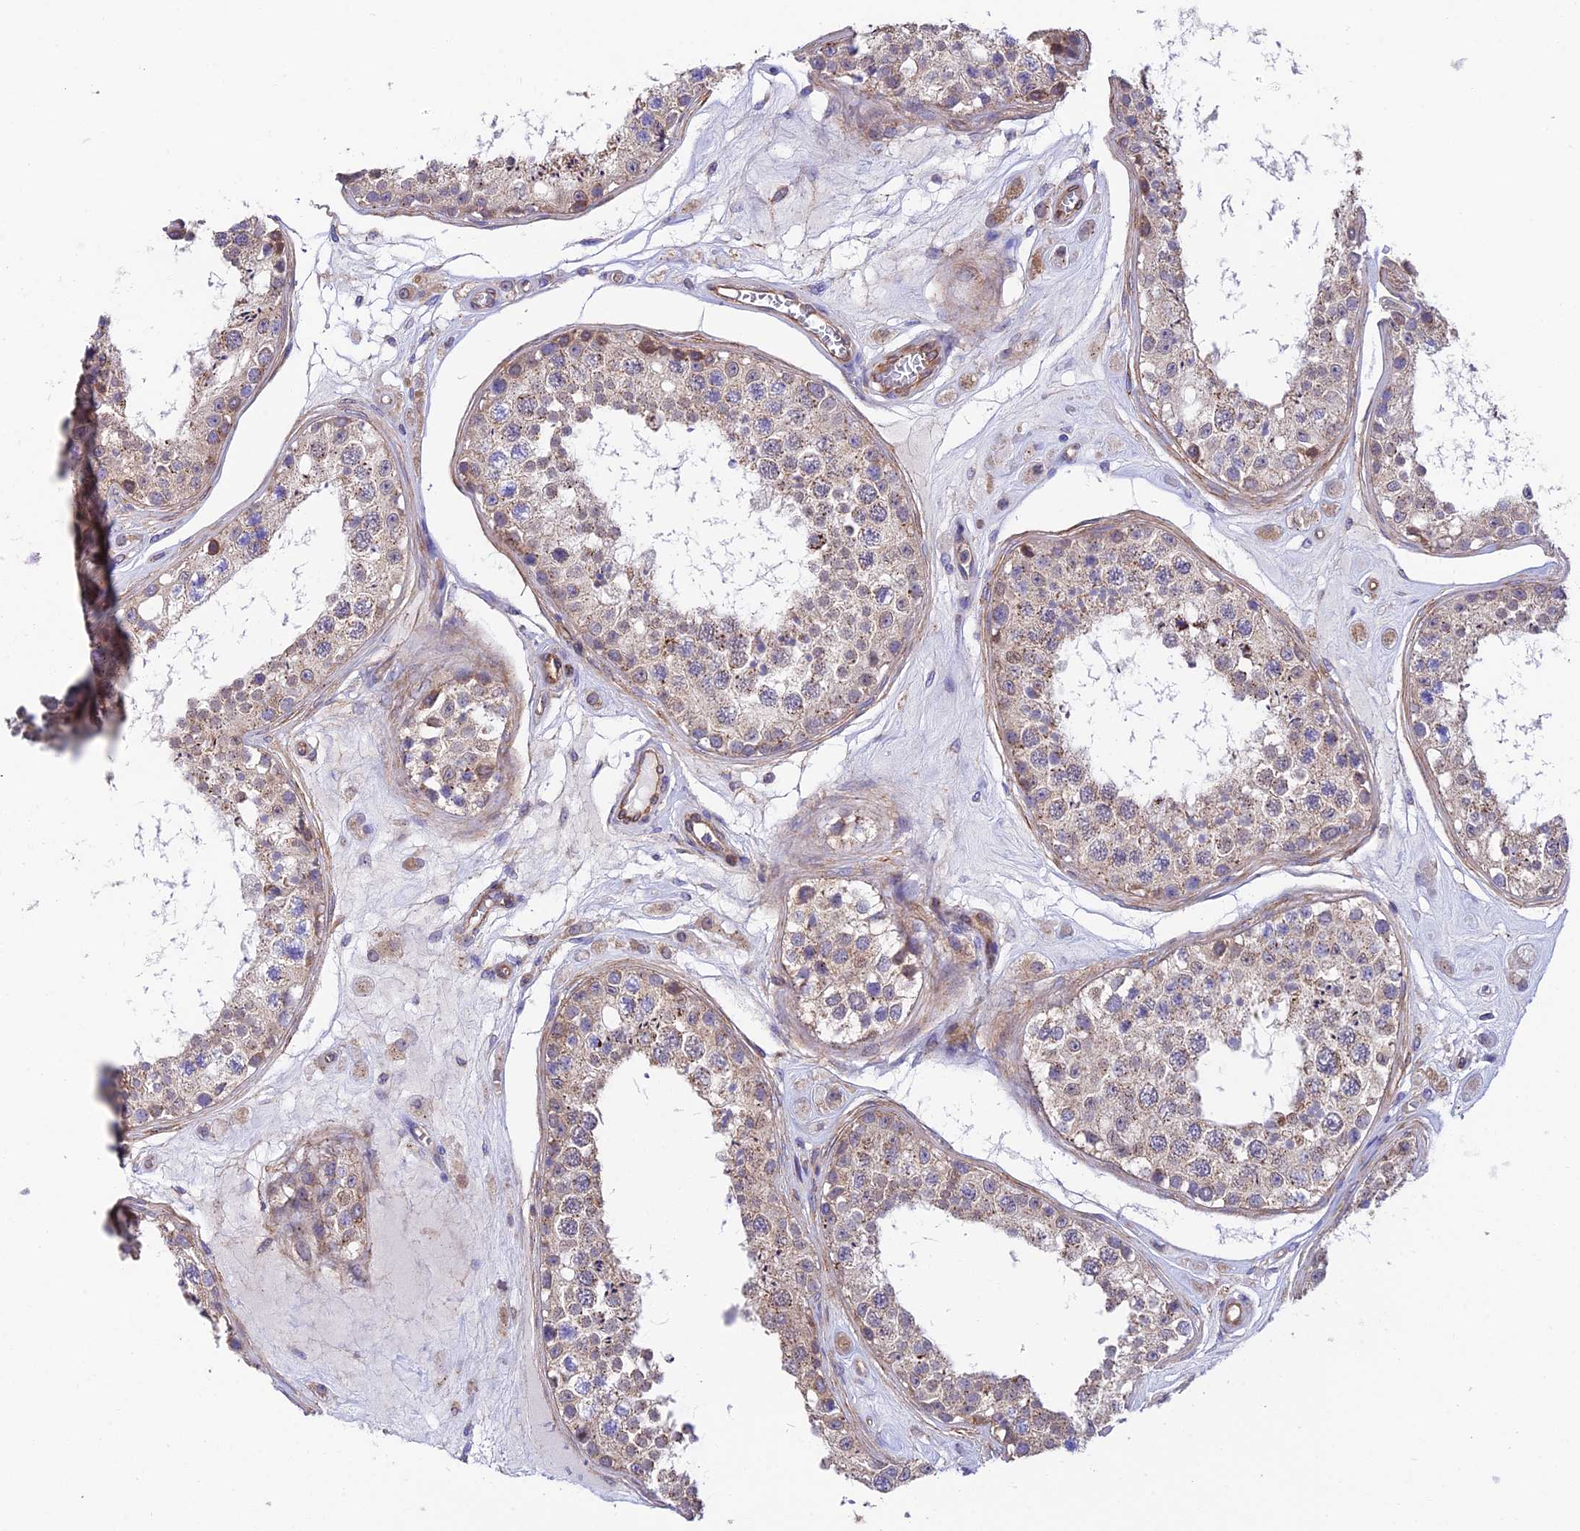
{"staining": {"intensity": "weak", "quantity": "25%-75%", "location": "cytoplasmic/membranous"}, "tissue": "testis", "cell_type": "Cells in seminiferous ducts", "image_type": "normal", "snomed": [{"axis": "morphology", "description": "Normal tissue, NOS"}, {"axis": "topography", "description": "Testis"}], "caption": "The histopathology image shows immunohistochemical staining of benign testis. There is weak cytoplasmic/membranous staining is seen in approximately 25%-75% of cells in seminiferous ducts.", "gene": "QRFP", "patient": {"sex": "male", "age": 25}}